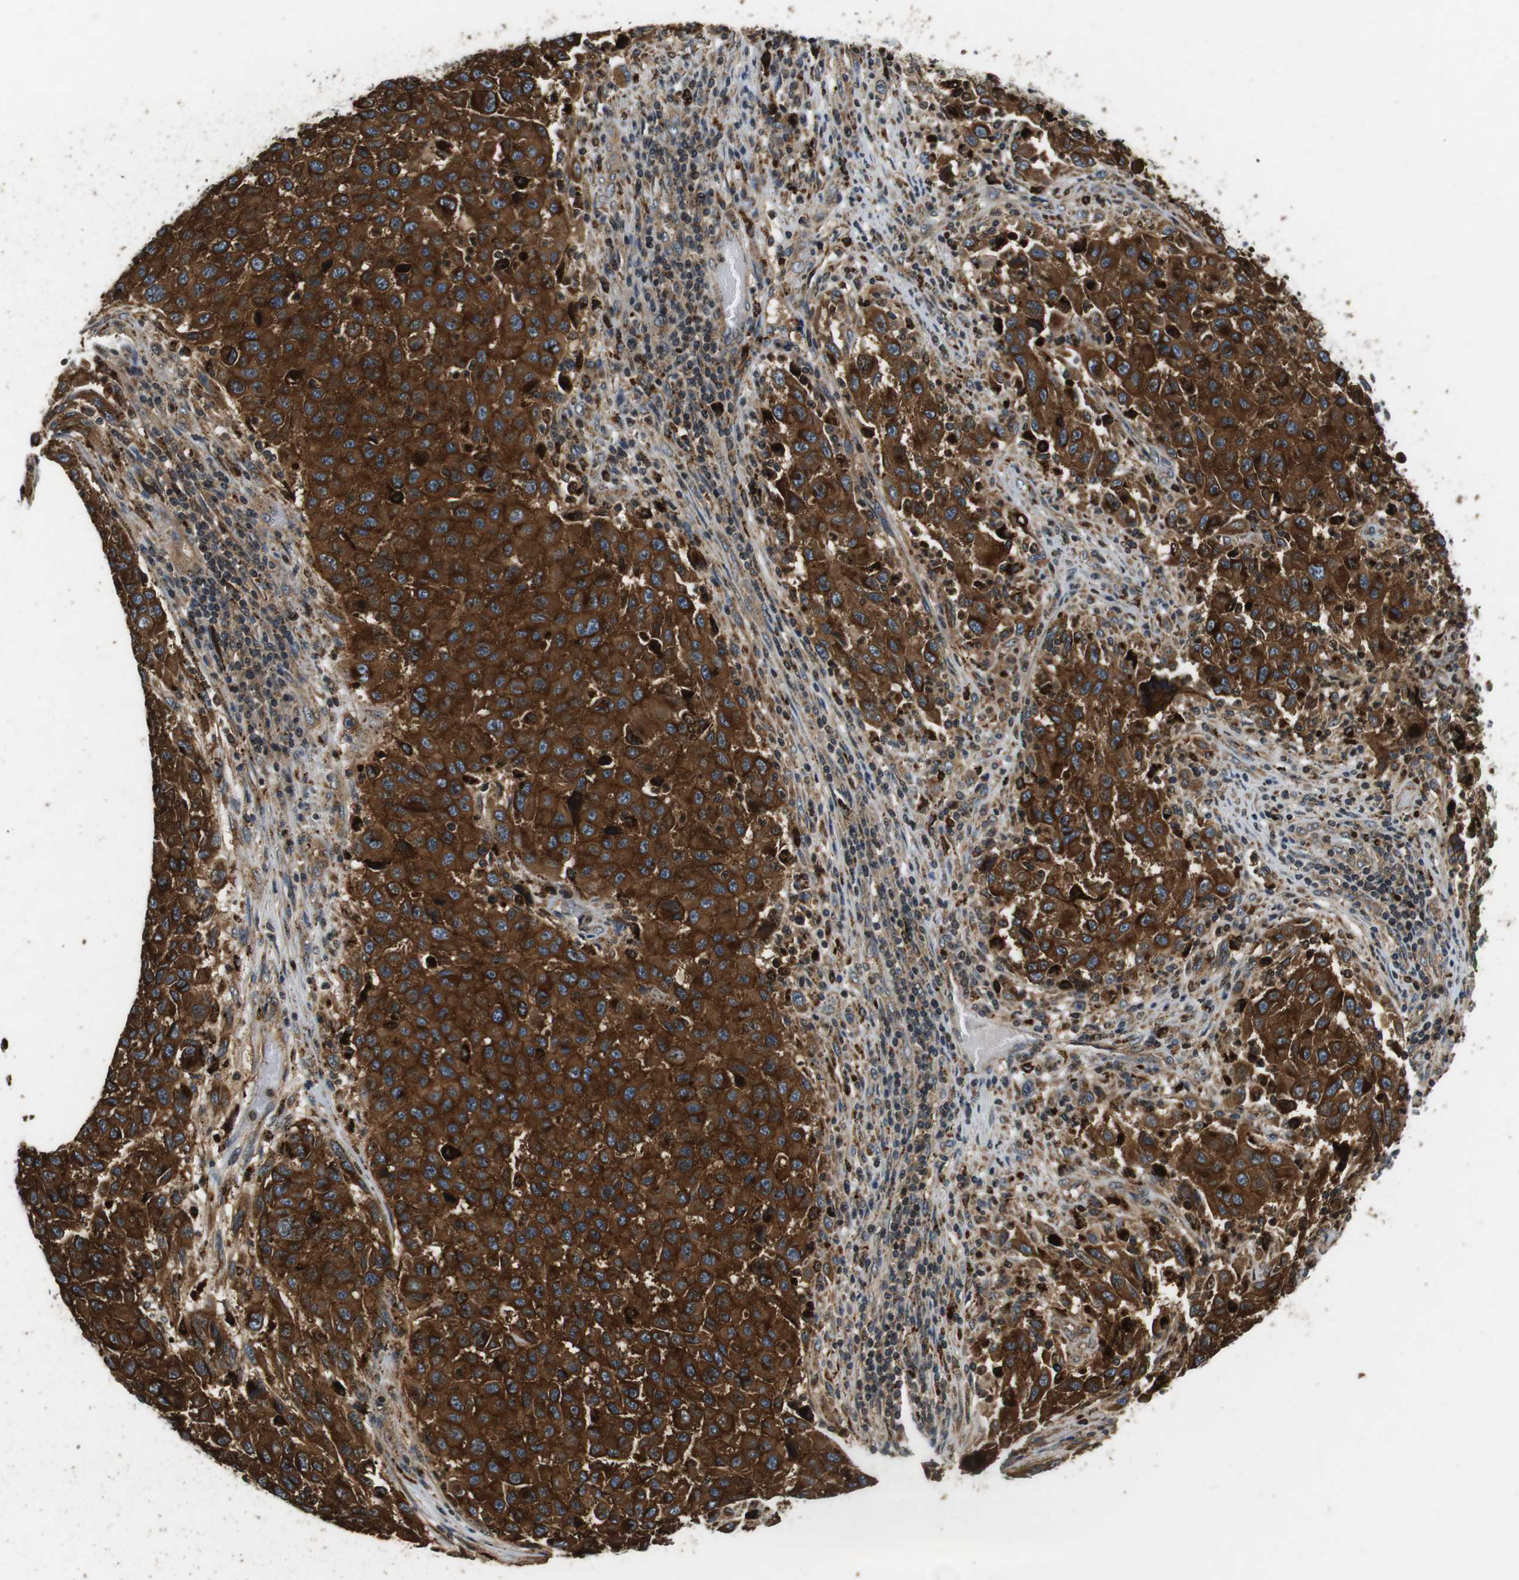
{"staining": {"intensity": "strong", "quantity": ">75%", "location": "cytoplasmic/membranous"}, "tissue": "melanoma", "cell_type": "Tumor cells", "image_type": "cancer", "snomed": [{"axis": "morphology", "description": "Malignant melanoma, Metastatic site"}, {"axis": "topography", "description": "Lymph node"}], "caption": "Protein staining demonstrates strong cytoplasmic/membranous expression in approximately >75% of tumor cells in malignant melanoma (metastatic site).", "gene": "TXNRD1", "patient": {"sex": "male", "age": 61}}